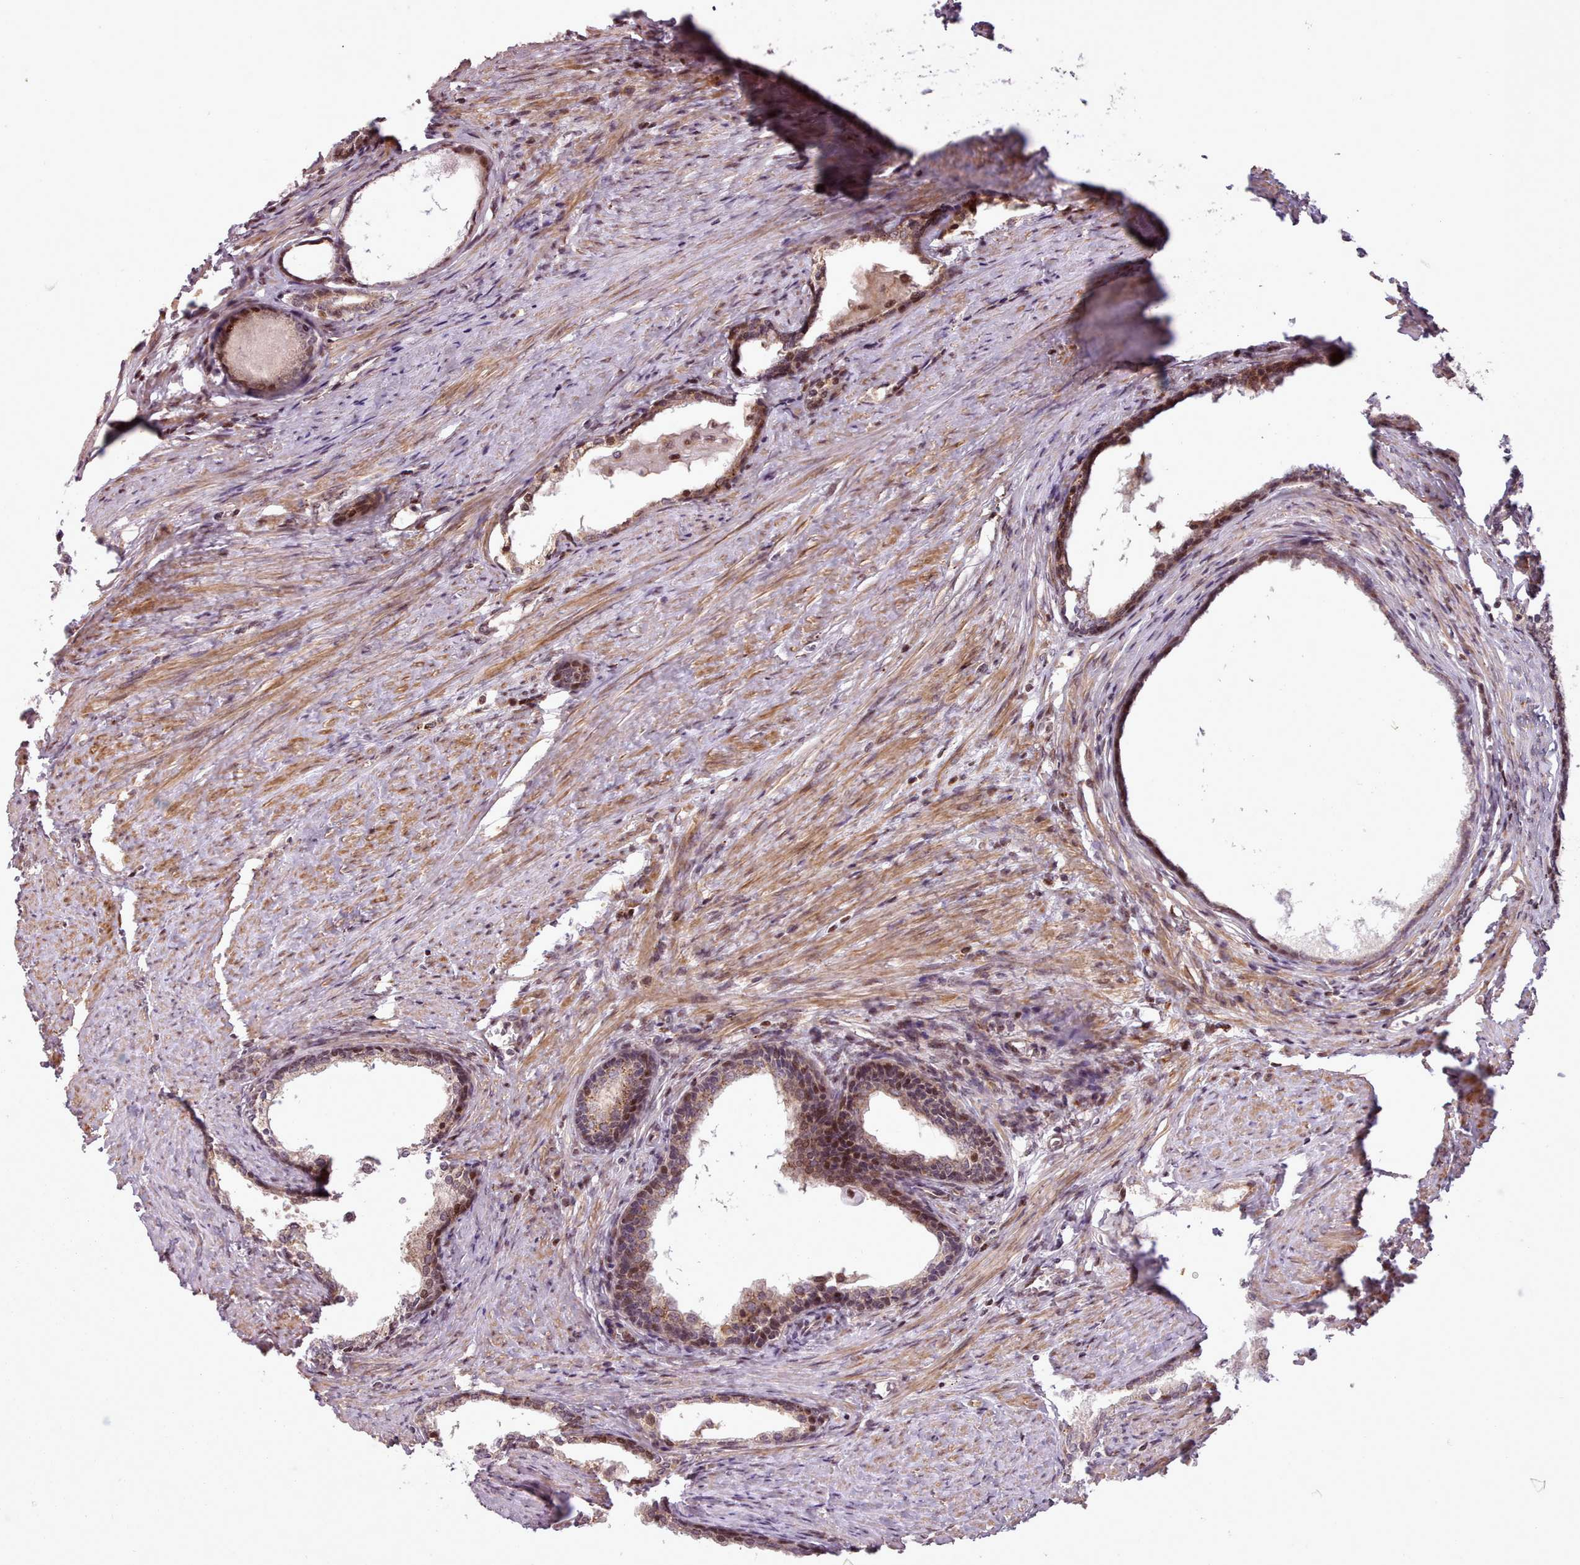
{"staining": {"intensity": "moderate", "quantity": "25%-75%", "location": "cytoplasmic/membranous,nuclear"}, "tissue": "prostate cancer", "cell_type": "Tumor cells", "image_type": "cancer", "snomed": [{"axis": "morphology", "description": "Adenocarcinoma, High grade"}, {"axis": "topography", "description": "Prostate"}], "caption": "Immunohistochemical staining of human prostate cancer shows medium levels of moderate cytoplasmic/membranous and nuclear protein staining in approximately 25%-75% of tumor cells.", "gene": "NLRP7", "patient": {"sex": "male", "age": 69}}